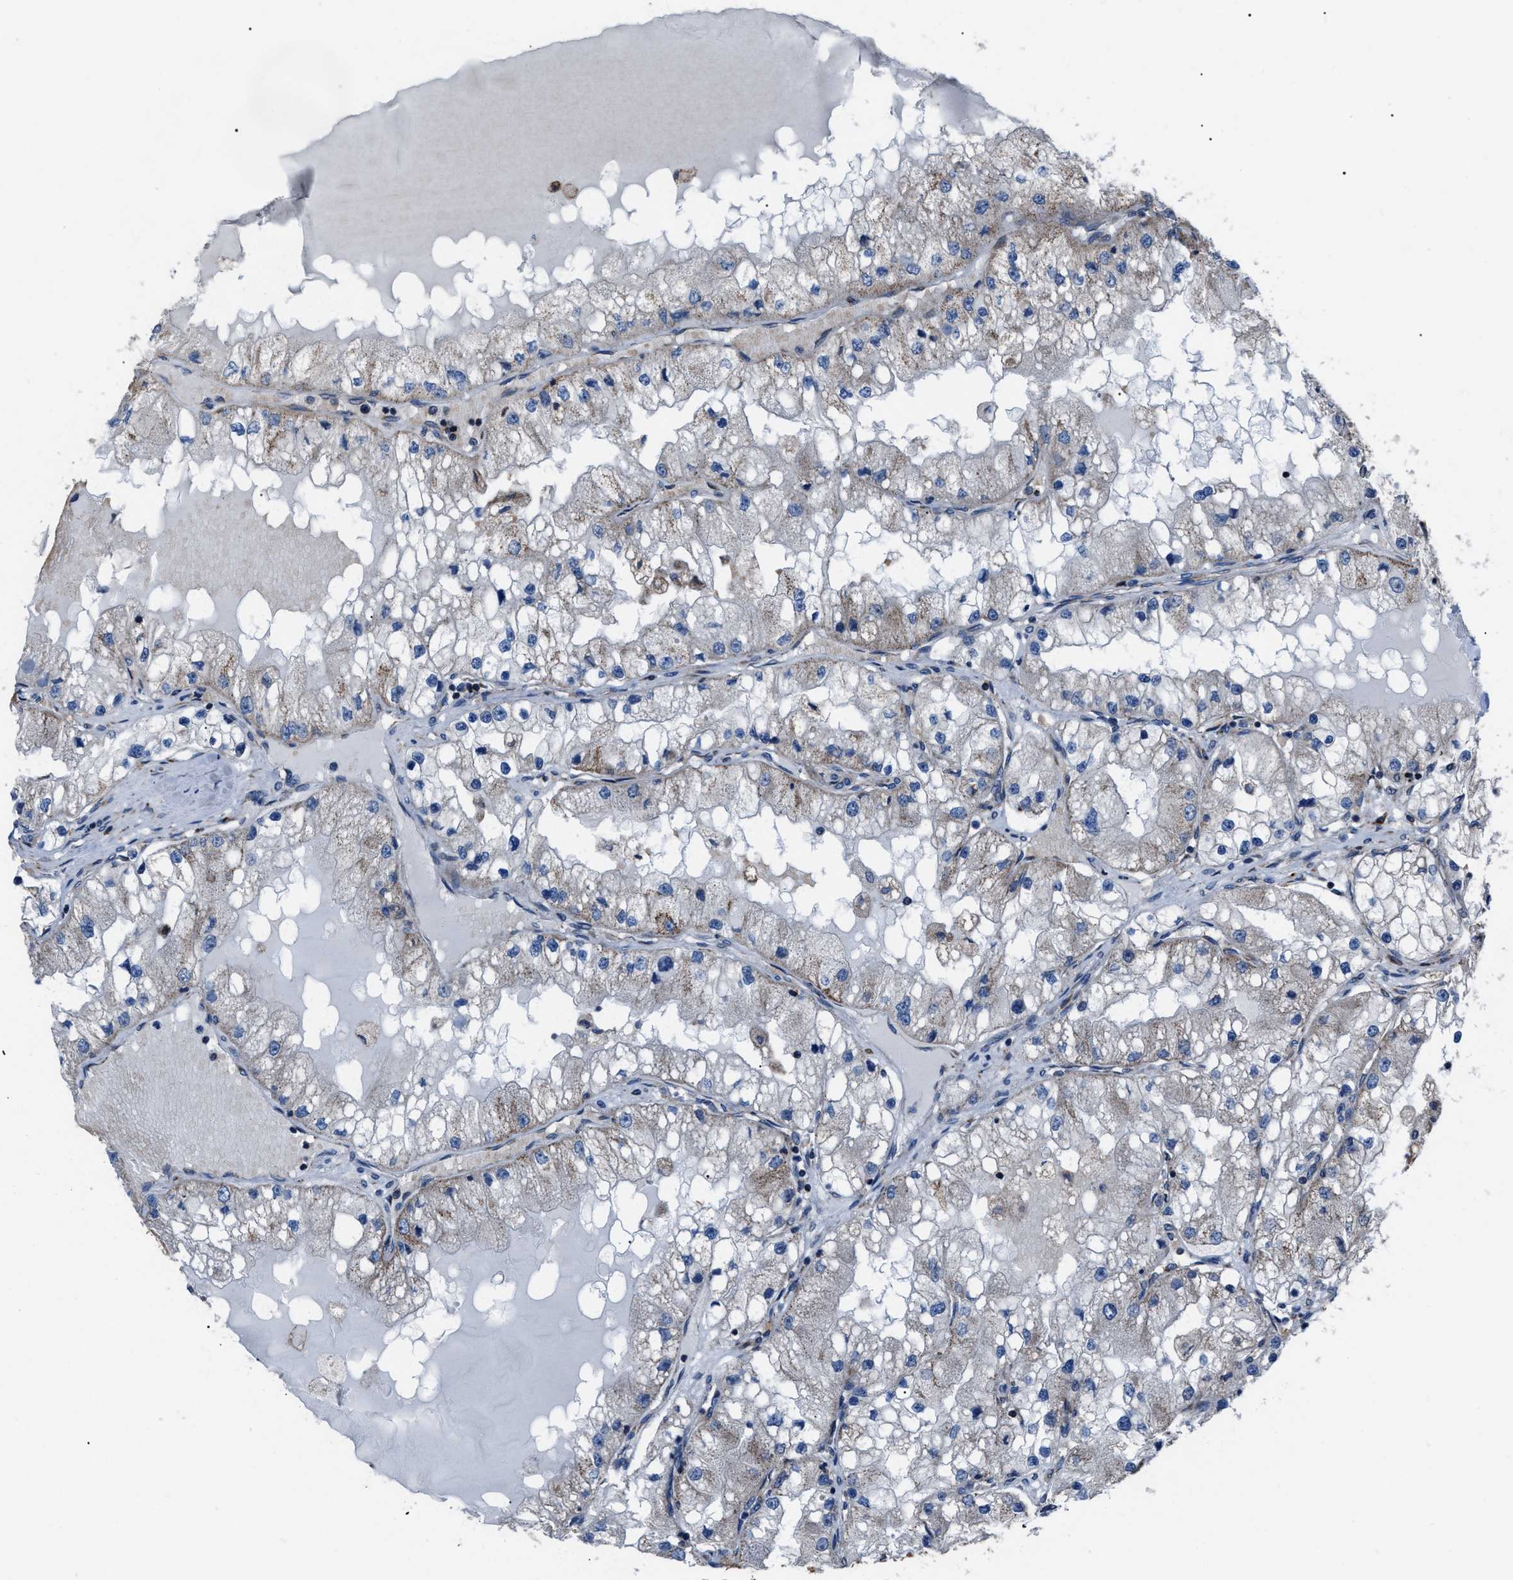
{"staining": {"intensity": "negative", "quantity": "none", "location": "none"}, "tissue": "renal cancer", "cell_type": "Tumor cells", "image_type": "cancer", "snomed": [{"axis": "morphology", "description": "Adenocarcinoma, NOS"}, {"axis": "topography", "description": "Kidney"}], "caption": "Tumor cells show no significant positivity in renal cancer (adenocarcinoma). (DAB immunohistochemistry with hematoxylin counter stain).", "gene": "AGO2", "patient": {"sex": "male", "age": 68}}